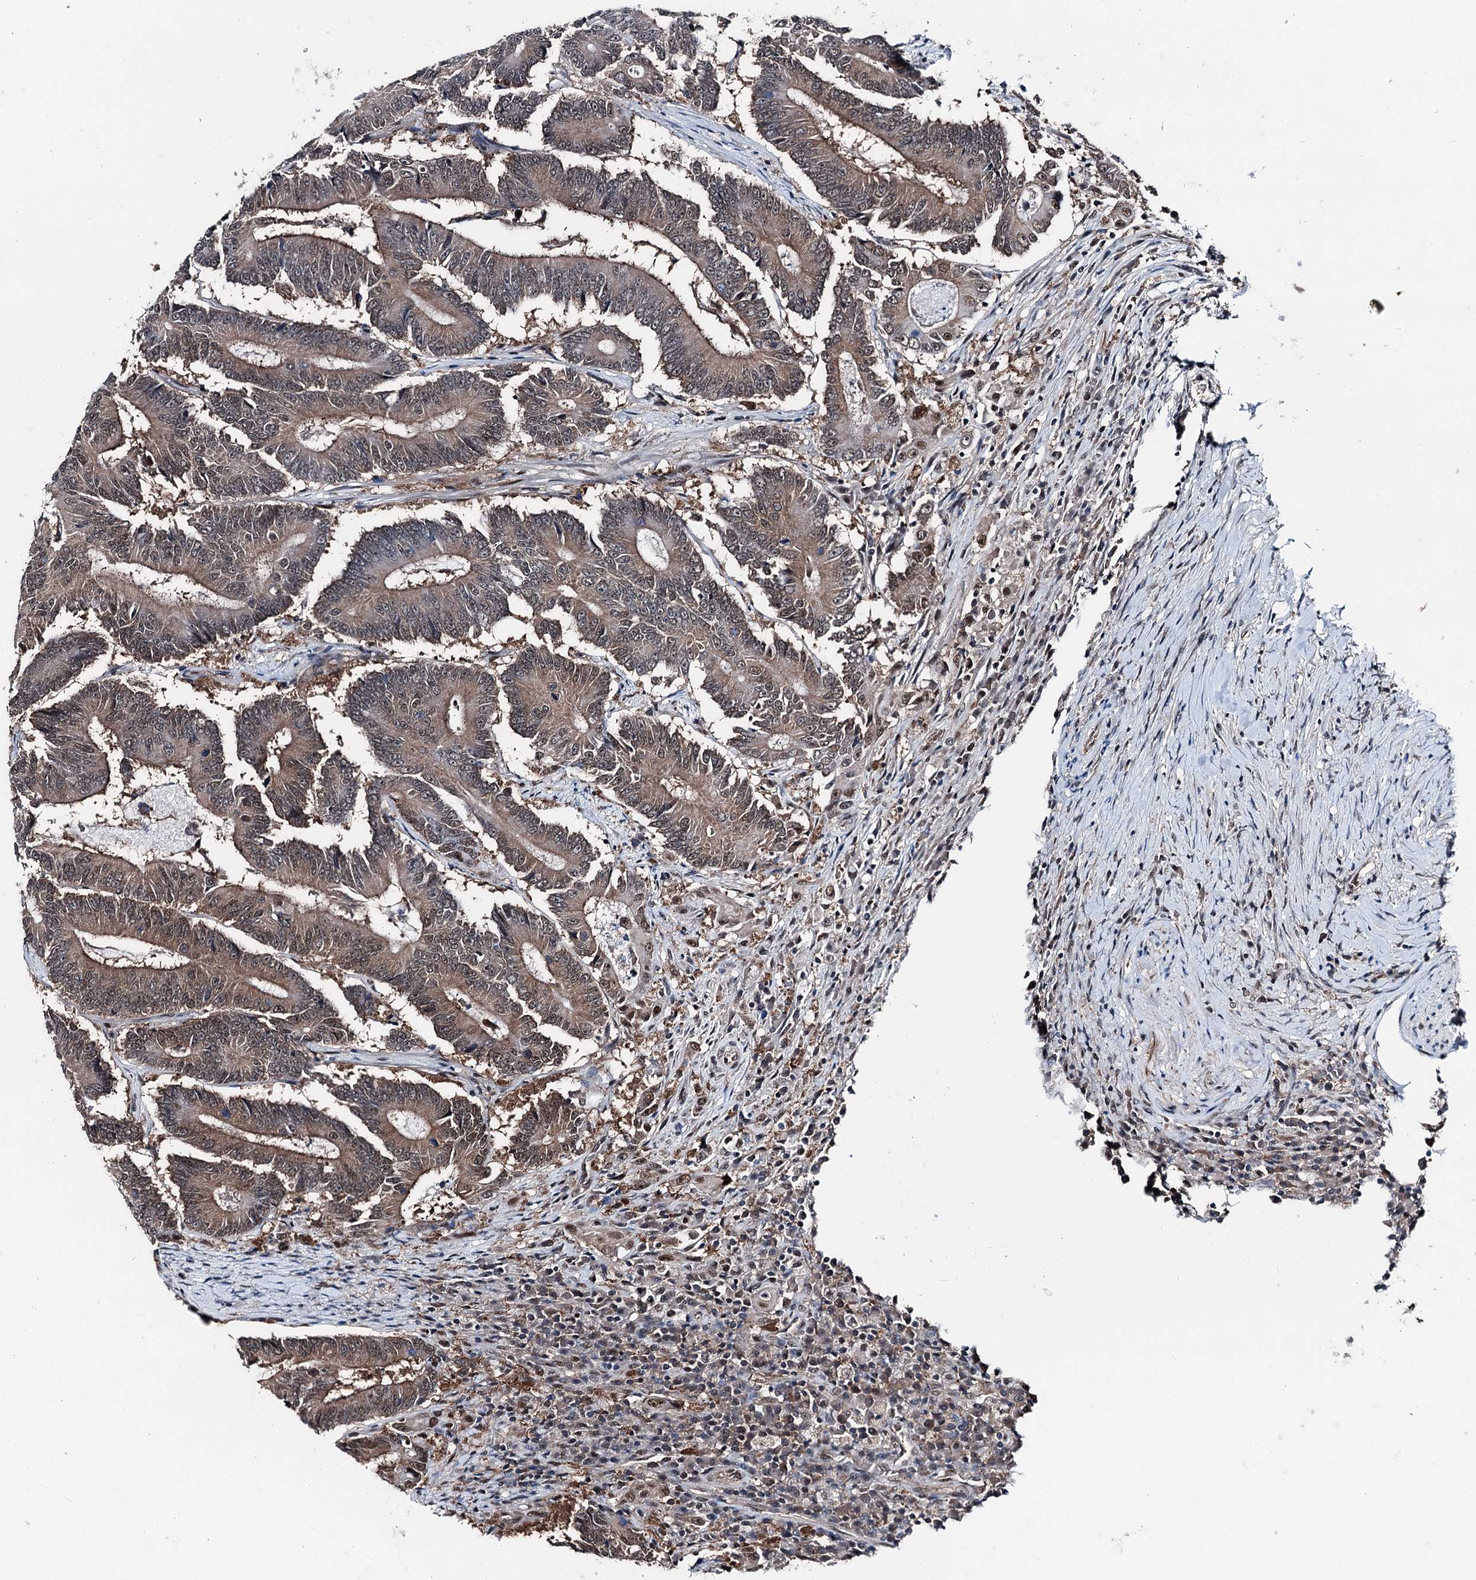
{"staining": {"intensity": "weak", "quantity": ">75%", "location": "nuclear"}, "tissue": "colorectal cancer", "cell_type": "Tumor cells", "image_type": "cancer", "snomed": [{"axis": "morphology", "description": "Adenocarcinoma, NOS"}, {"axis": "topography", "description": "Colon"}], "caption": "Protein positivity by immunohistochemistry (IHC) reveals weak nuclear staining in about >75% of tumor cells in adenocarcinoma (colorectal).", "gene": "PSMD13", "patient": {"sex": "male", "age": 83}}